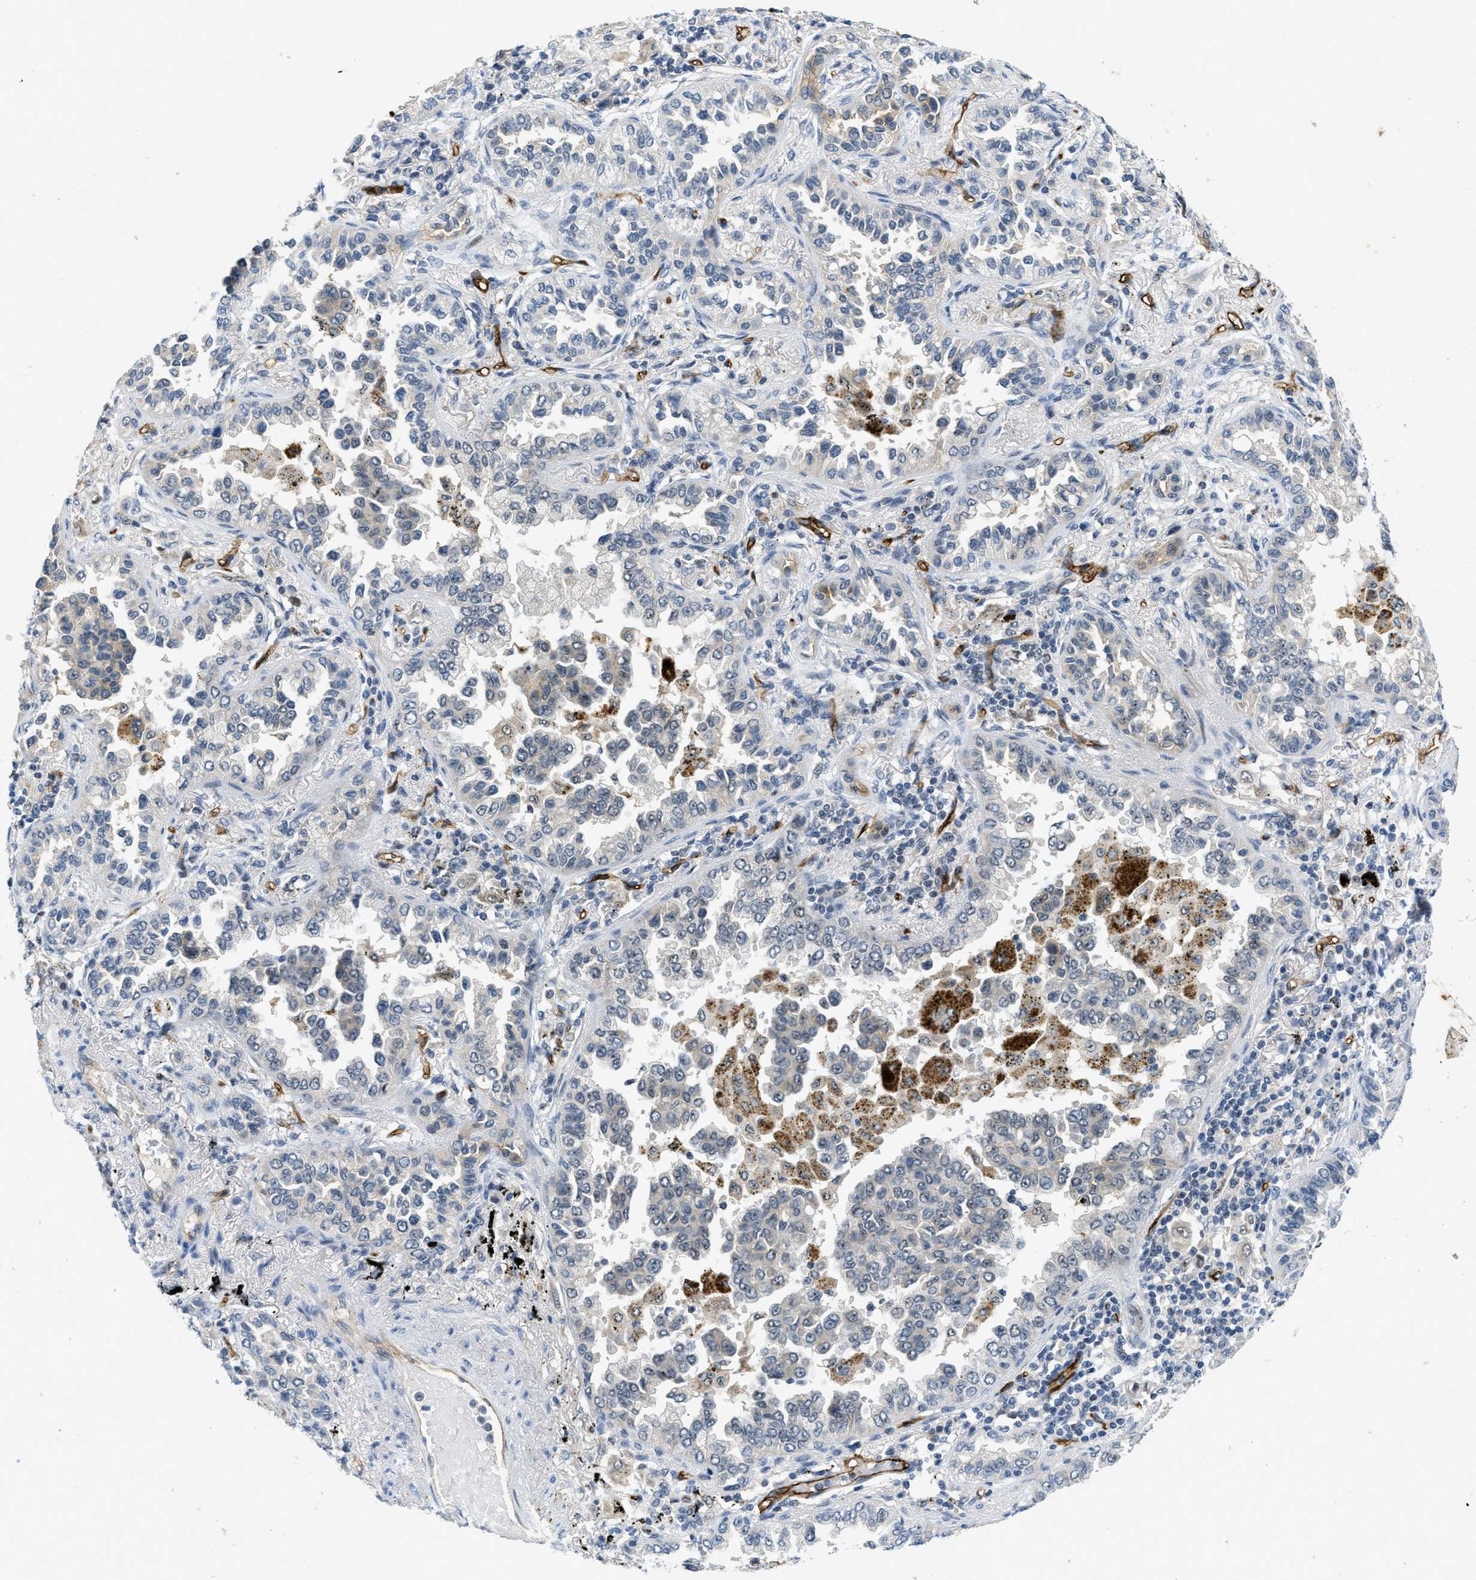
{"staining": {"intensity": "negative", "quantity": "none", "location": "none"}, "tissue": "lung cancer", "cell_type": "Tumor cells", "image_type": "cancer", "snomed": [{"axis": "morphology", "description": "Normal tissue, NOS"}, {"axis": "morphology", "description": "Adenocarcinoma, NOS"}, {"axis": "topography", "description": "Lung"}], "caption": "This is an immunohistochemistry micrograph of human lung cancer. There is no positivity in tumor cells.", "gene": "SLCO2A1", "patient": {"sex": "male", "age": 59}}